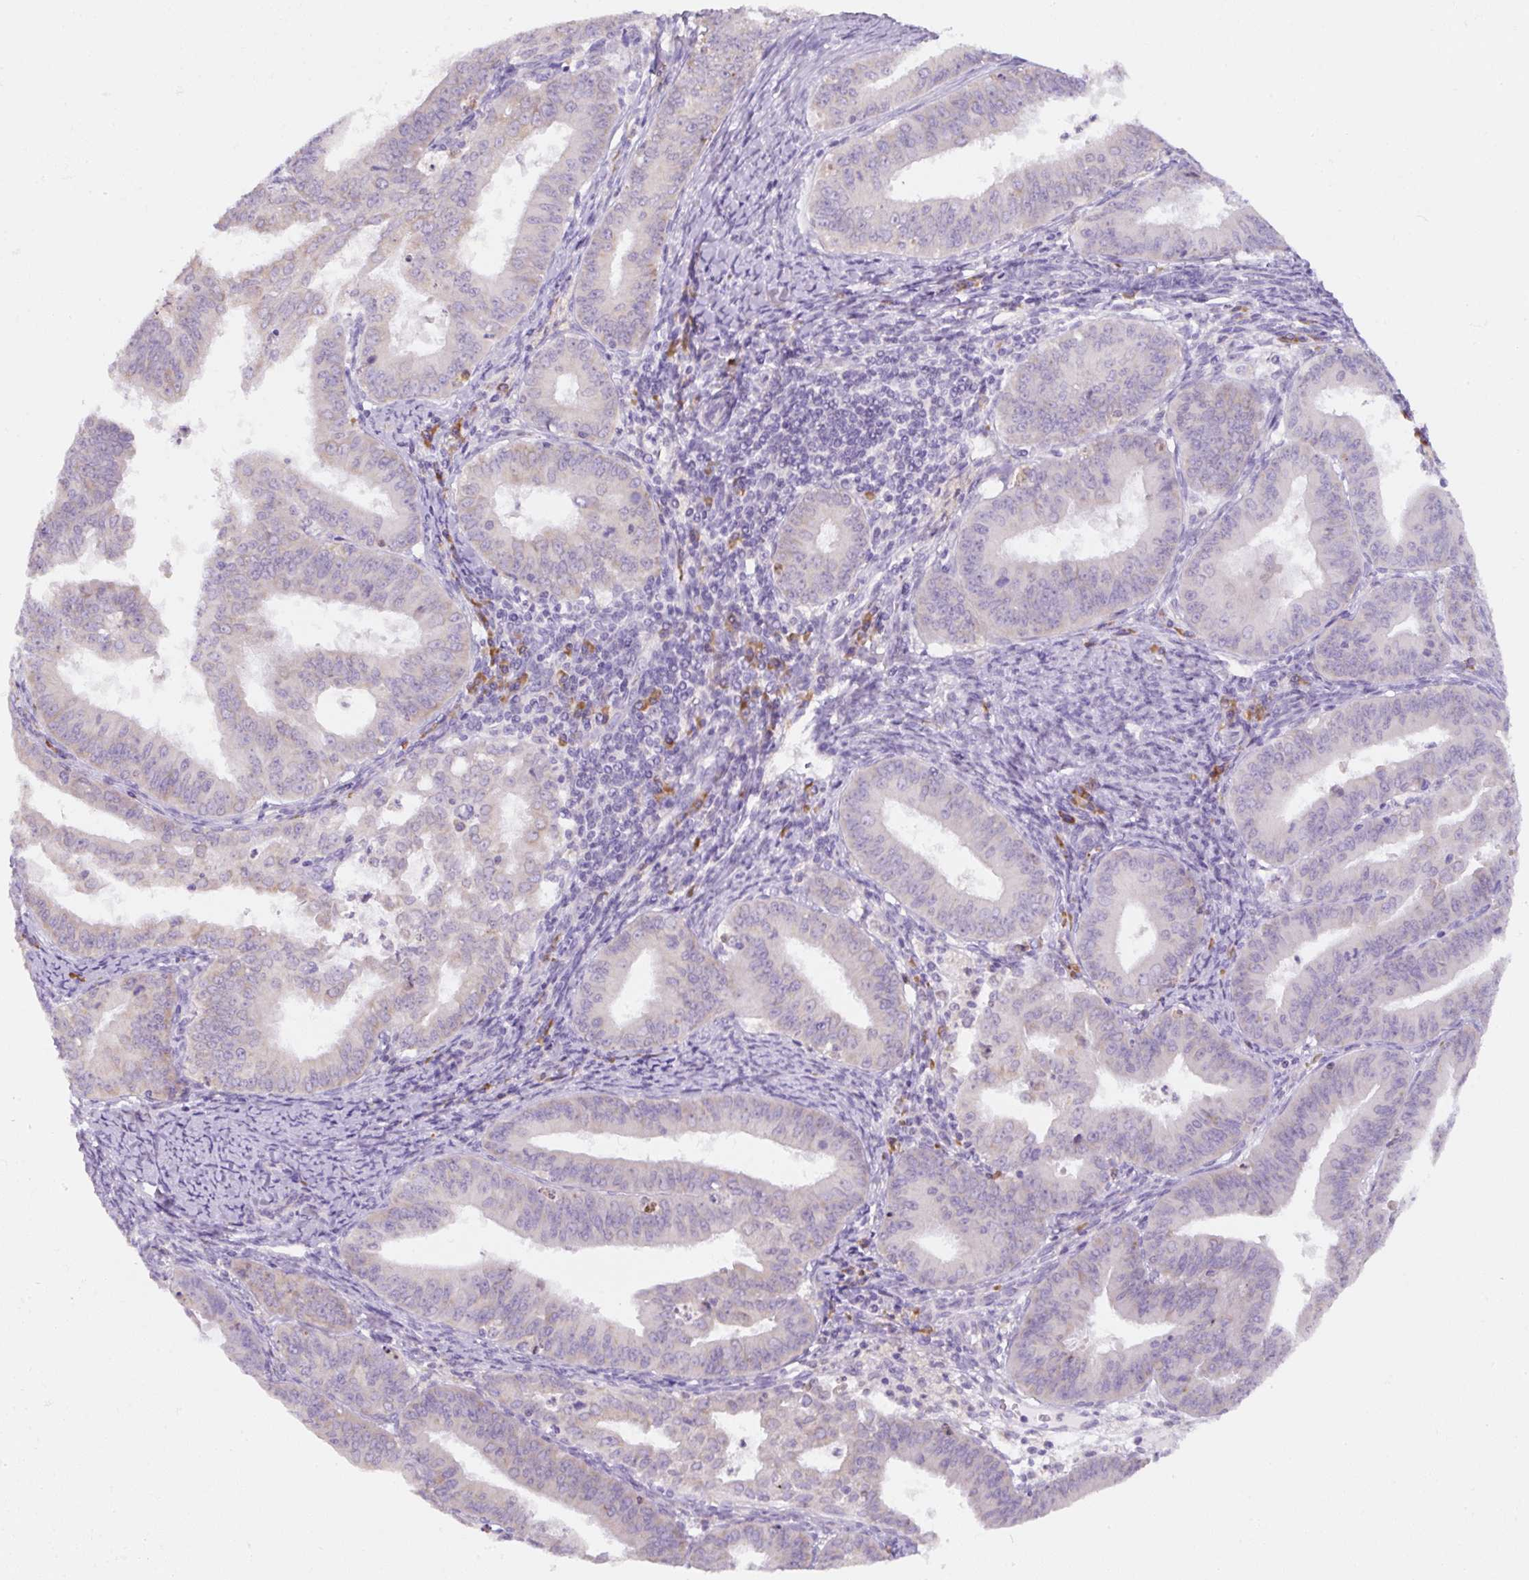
{"staining": {"intensity": "negative", "quantity": "none", "location": "none"}, "tissue": "endometrial cancer", "cell_type": "Tumor cells", "image_type": "cancer", "snomed": [{"axis": "morphology", "description": "Adenocarcinoma, NOS"}, {"axis": "topography", "description": "Endometrium"}], "caption": "Tumor cells show no significant expression in endometrial cancer.", "gene": "DDOST", "patient": {"sex": "female", "age": 73}}